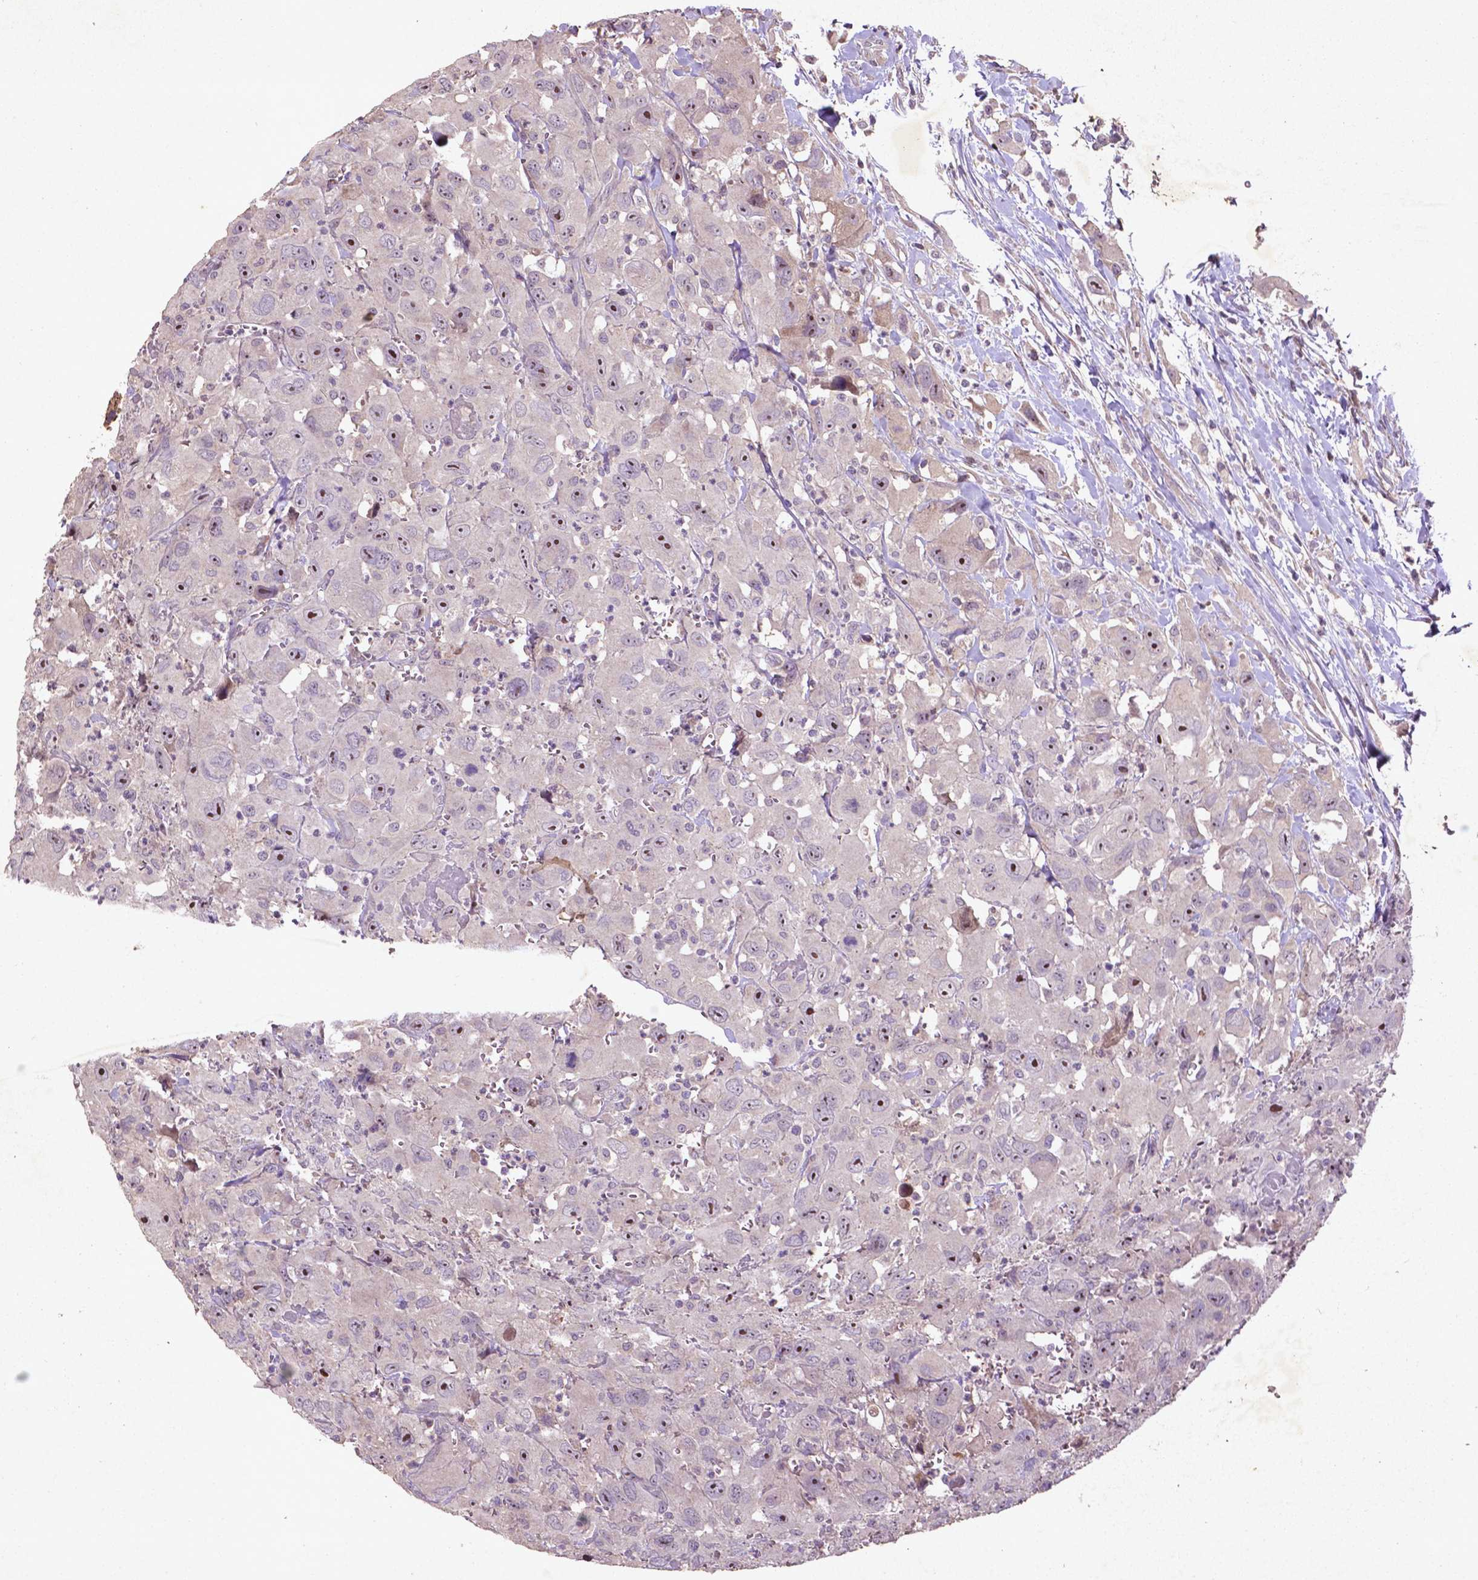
{"staining": {"intensity": "negative", "quantity": "none", "location": "none"}, "tissue": "head and neck cancer", "cell_type": "Tumor cells", "image_type": "cancer", "snomed": [{"axis": "morphology", "description": "Squamous cell carcinoma, NOS"}, {"axis": "morphology", "description": "Squamous cell carcinoma, metastatic, NOS"}, {"axis": "topography", "description": "Oral tissue"}, {"axis": "topography", "description": "Head-Neck"}], "caption": "DAB immunohistochemical staining of human head and neck cancer exhibits no significant expression in tumor cells.", "gene": "COQ2", "patient": {"sex": "female", "age": 85}}